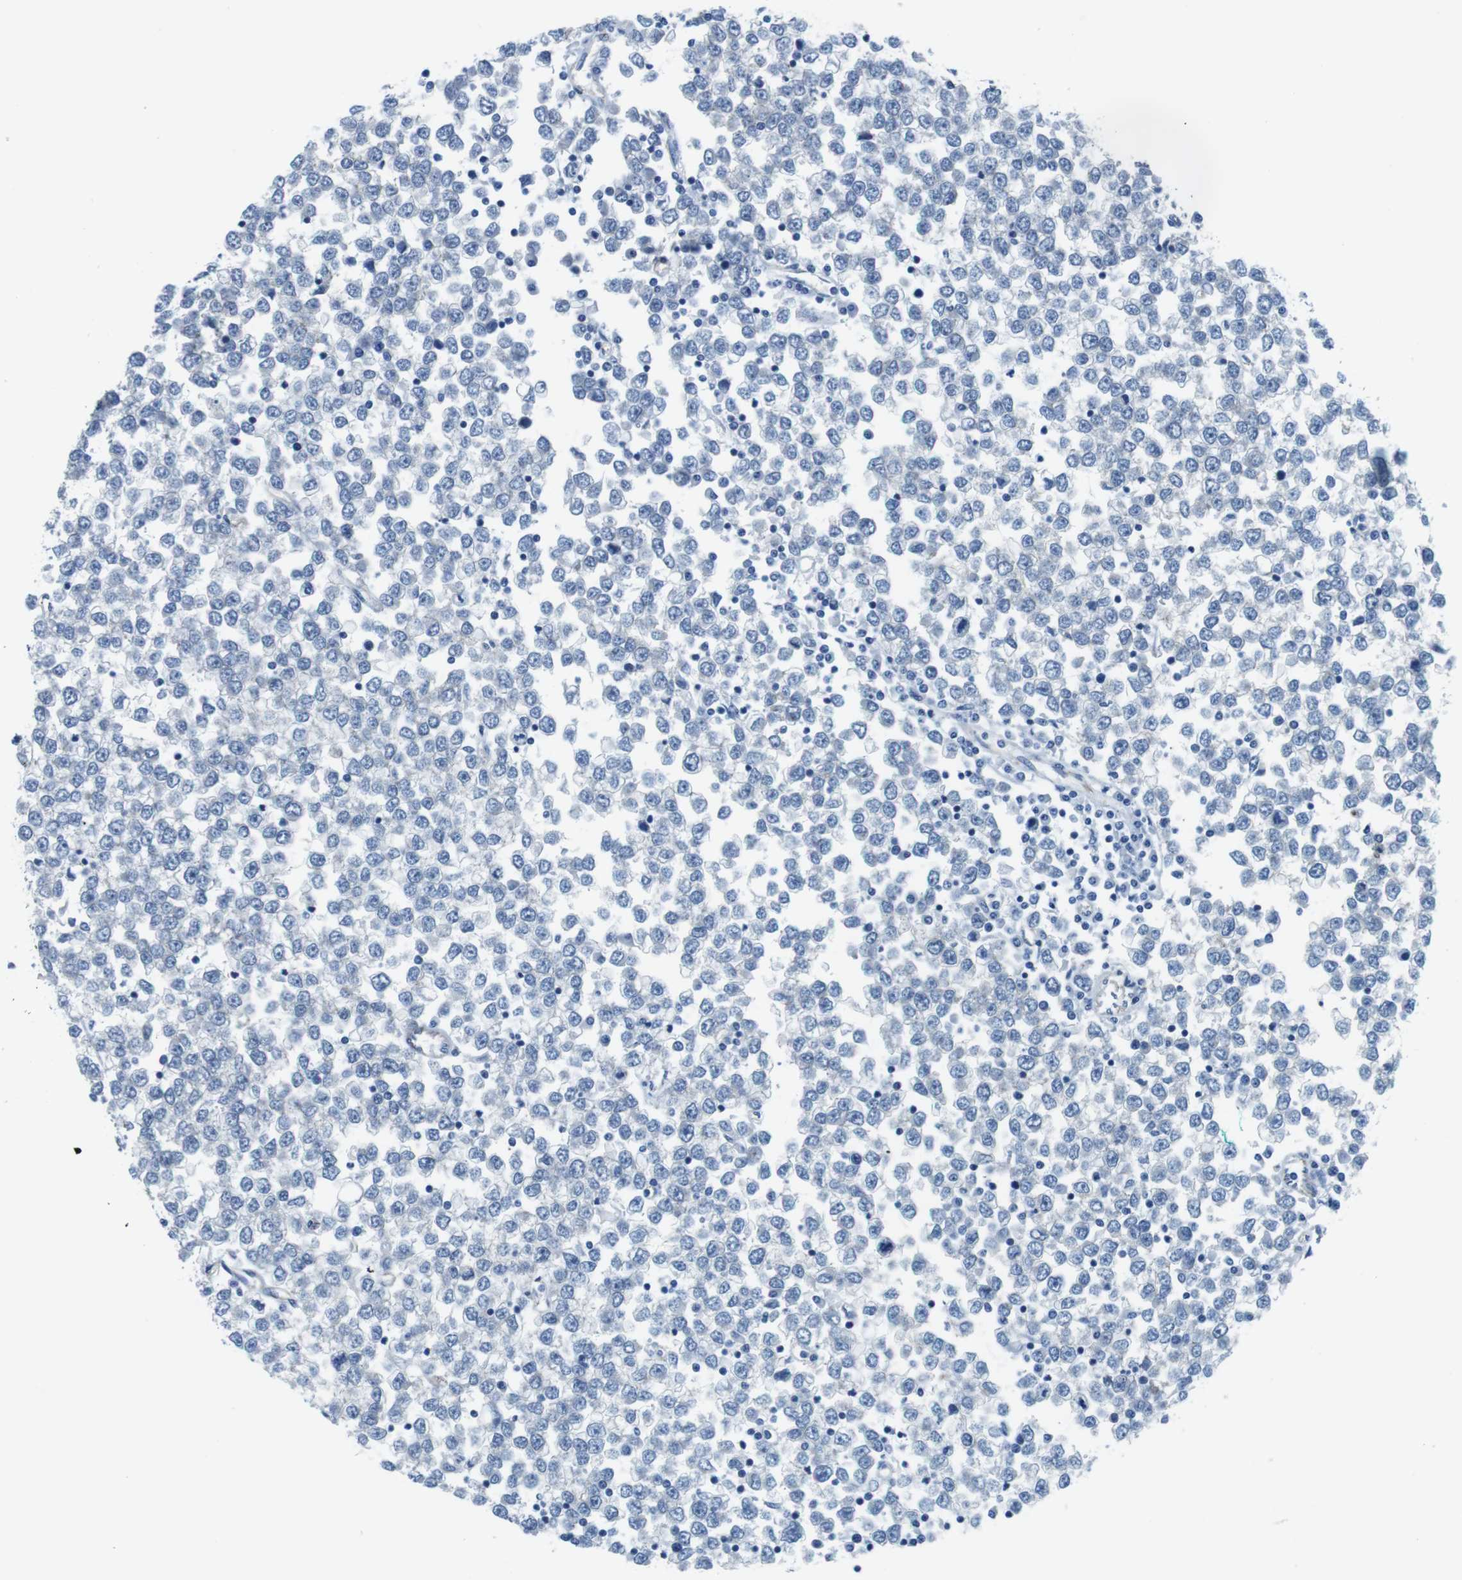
{"staining": {"intensity": "negative", "quantity": "none", "location": "none"}, "tissue": "testis cancer", "cell_type": "Tumor cells", "image_type": "cancer", "snomed": [{"axis": "morphology", "description": "Seminoma, NOS"}, {"axis": "topography", "description": "Testis"}], "caption": "Immunohistochemical staining of human seminoma (testis) demonstrates no significant staining in tumor cells.", "gene": "SLC6A6", "patient": {"sex": "male", "age": 65}}